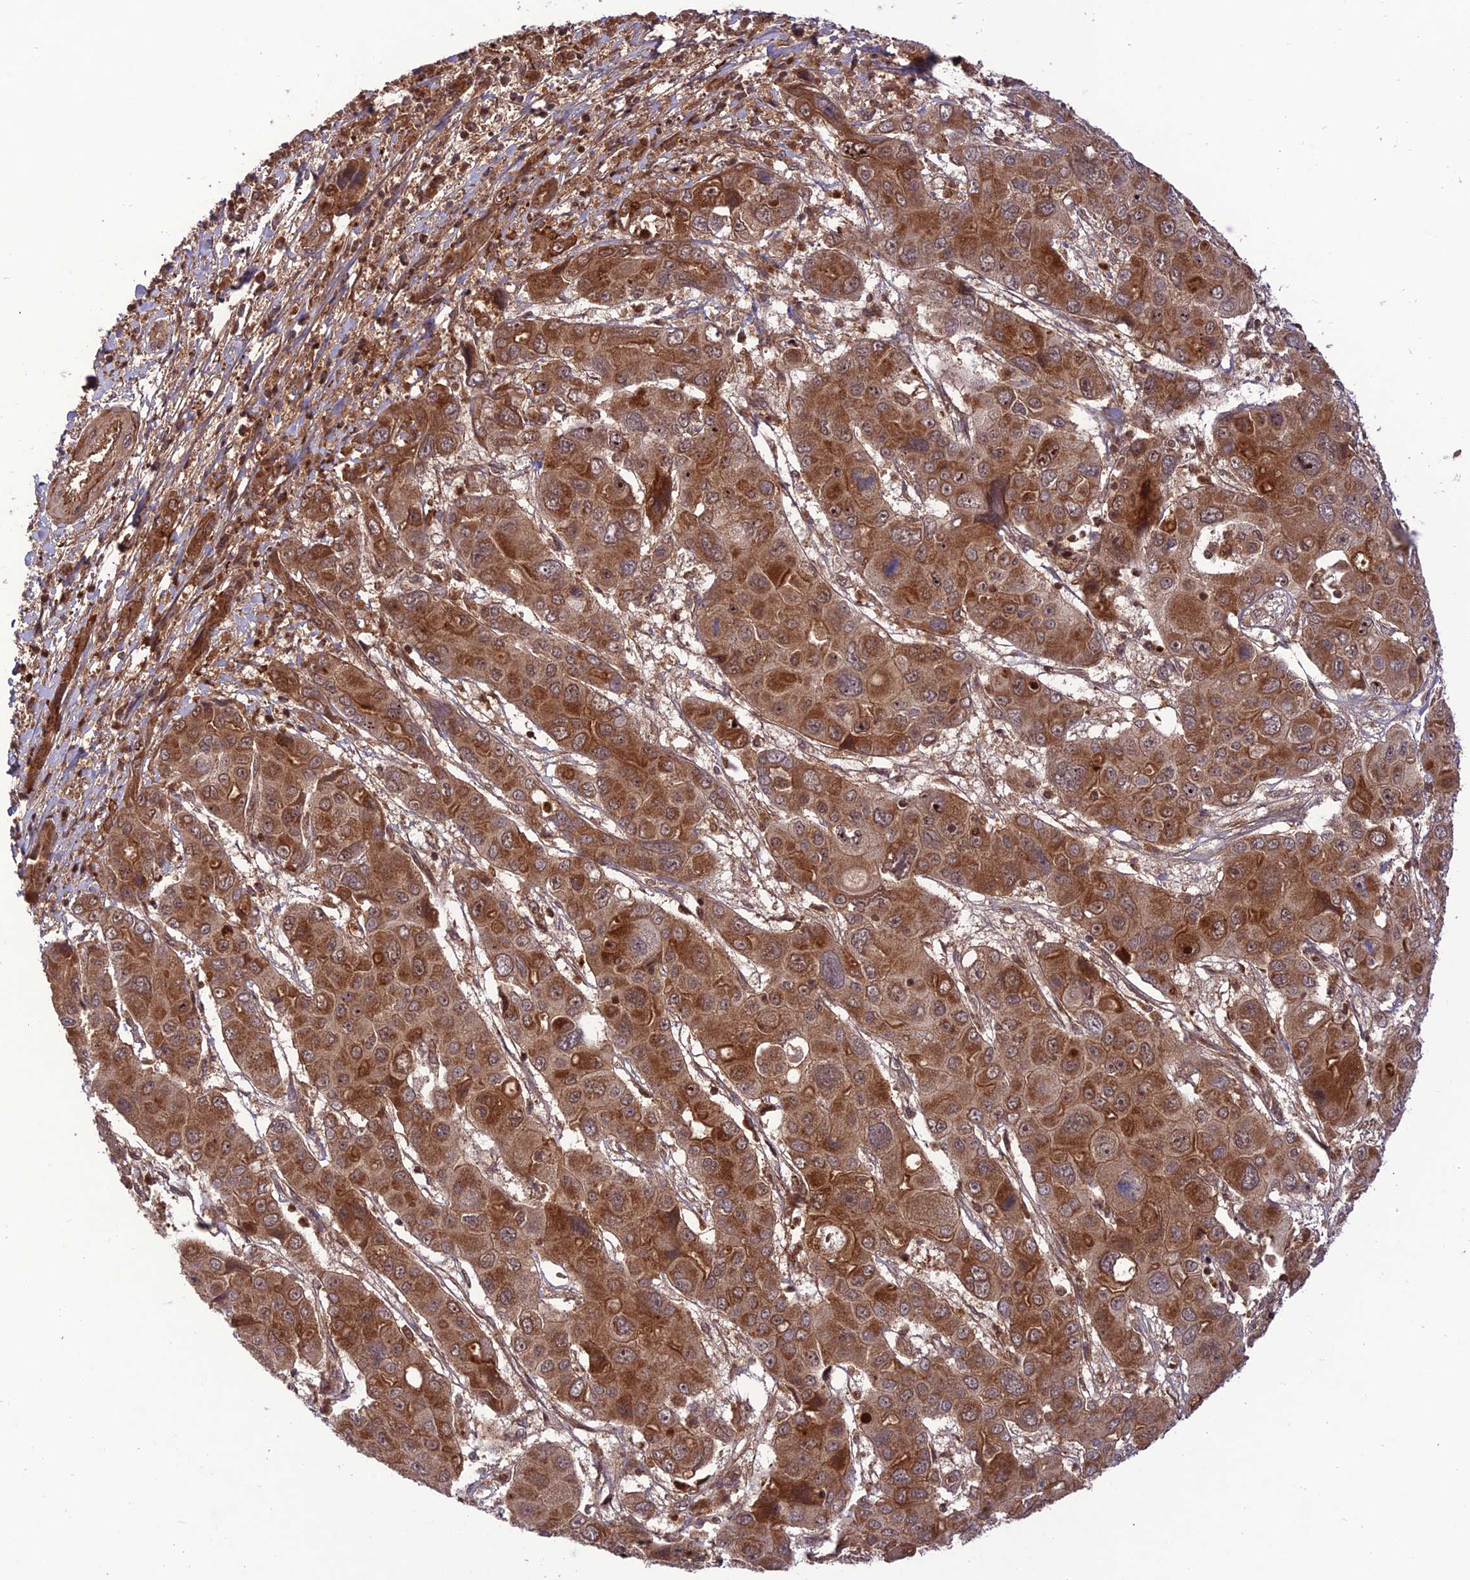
{"staining": {"intensity": "strong", "quantity": ">75%", "location": "cytoplasmic/membranous"}, "tissue": "liver cancer", "cell_type": "Tumor cells", "image_type": "cancer", "snomed": [{"axis": "morphology", "description": "Cholangiocarcinoma"}, {"axis": "topography", "description": "Liver"}], "caption": "A histopathology image of cholangiocarcinoma (liver) stained for a protein shows strong cytoplasmic/membranous brown staining in tumor cells.", "gene": "NDUFC1", "patient": {"sex": "male", "age": 67}}